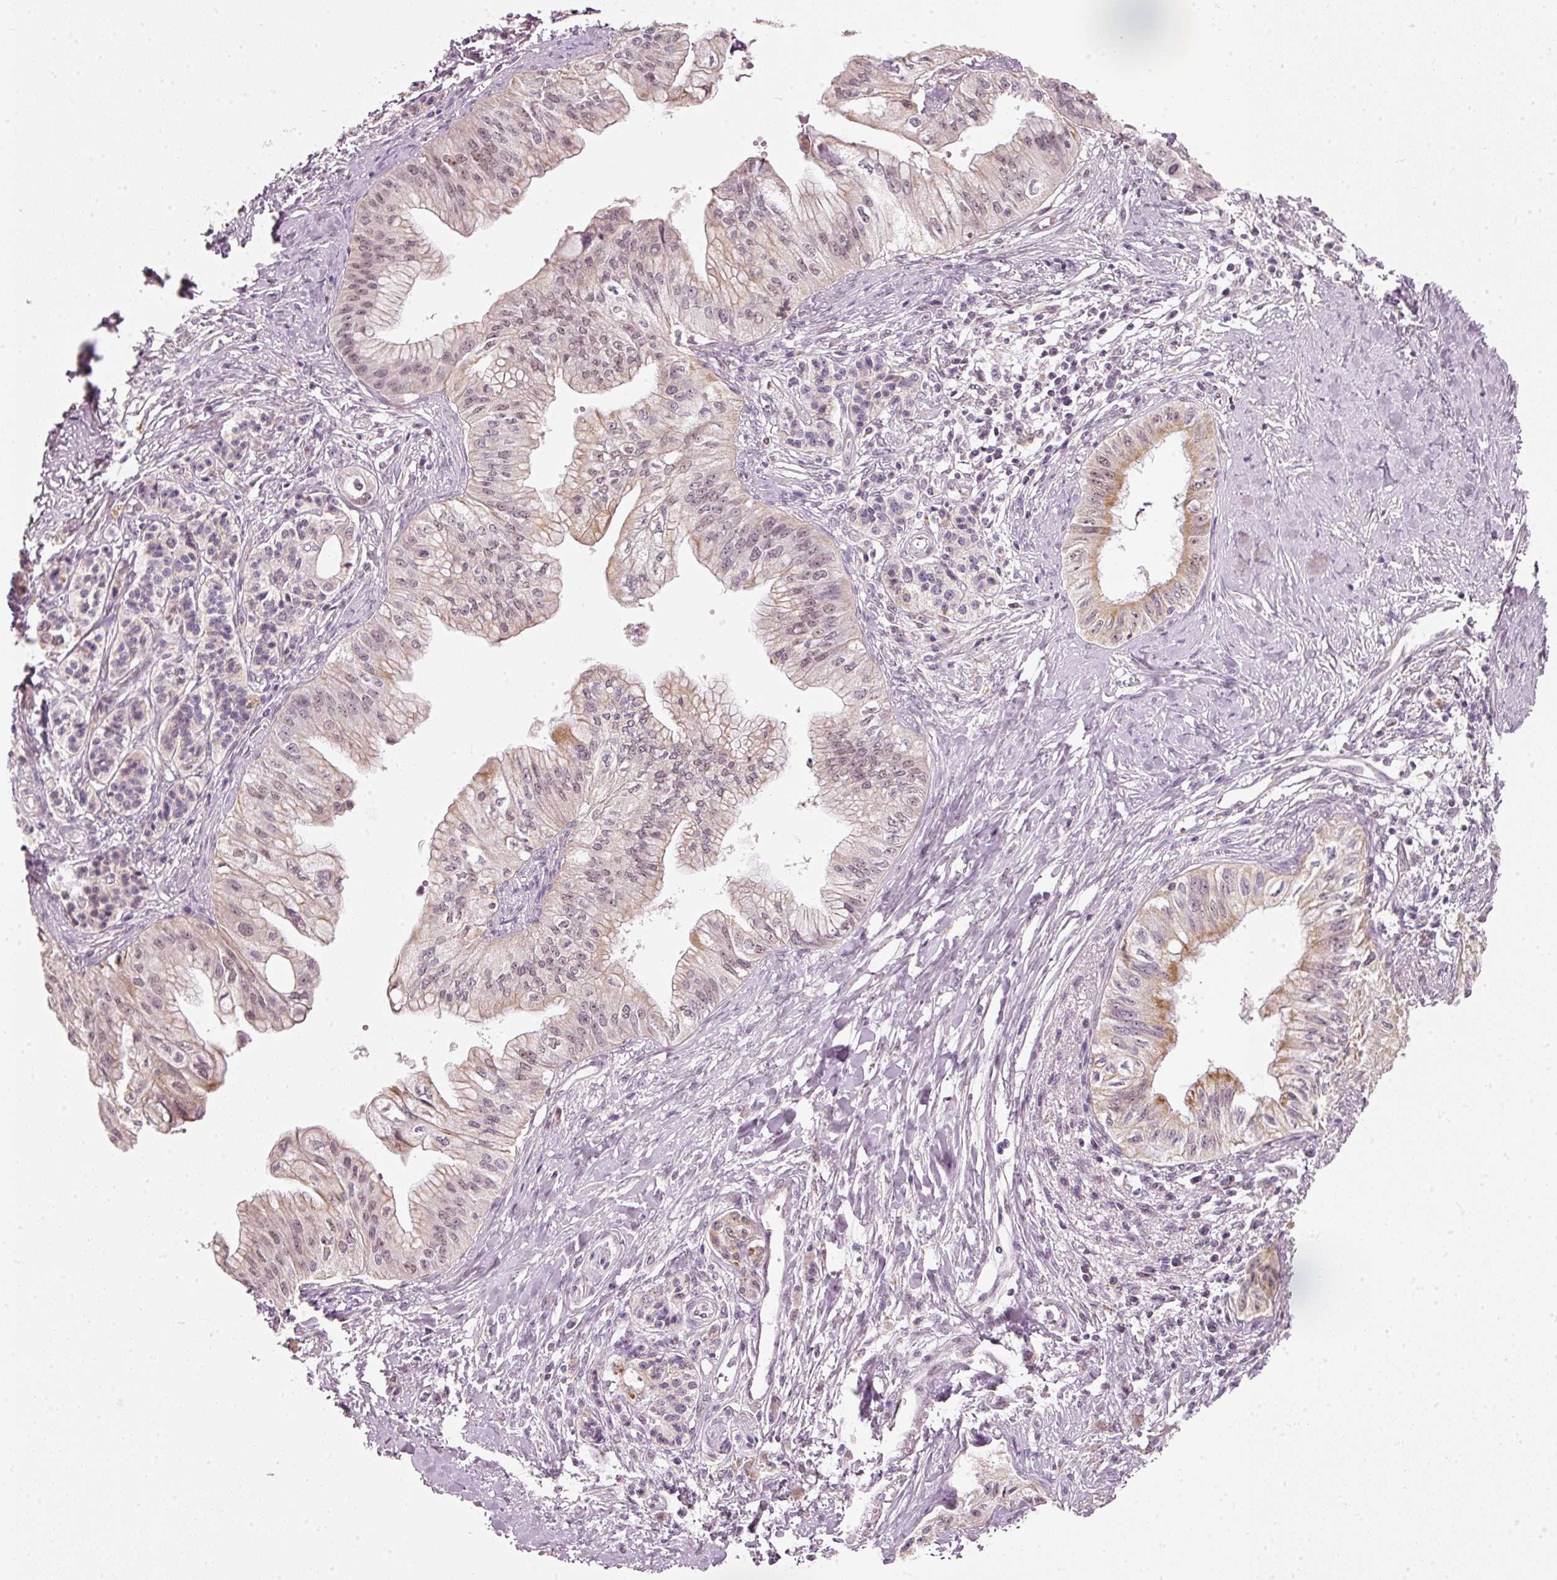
{"staining": {"intensity": "moderate", "quantity": "<25%", "location": "cytoplasmic/membranous,nuclear"}, "tissue": "pancreatic cancer", "cell_type": "Tumor cells", "image_type": "cancer", "snomed": [{"axis": "morphology", "description": "Adenocarcinoma, NOS"}, {"axis": "topography", "description": "Pancreas"}], "caption": "Human pancreatic cancer (adenocarcinoma) stained for a protein (brown) displays moderate cytoplasmic/membranous and nuclear positive positivity in approximately <25% of tumor cells.", "gene": "FSTL3", "patient": {"sex": "male", "age": 71}}